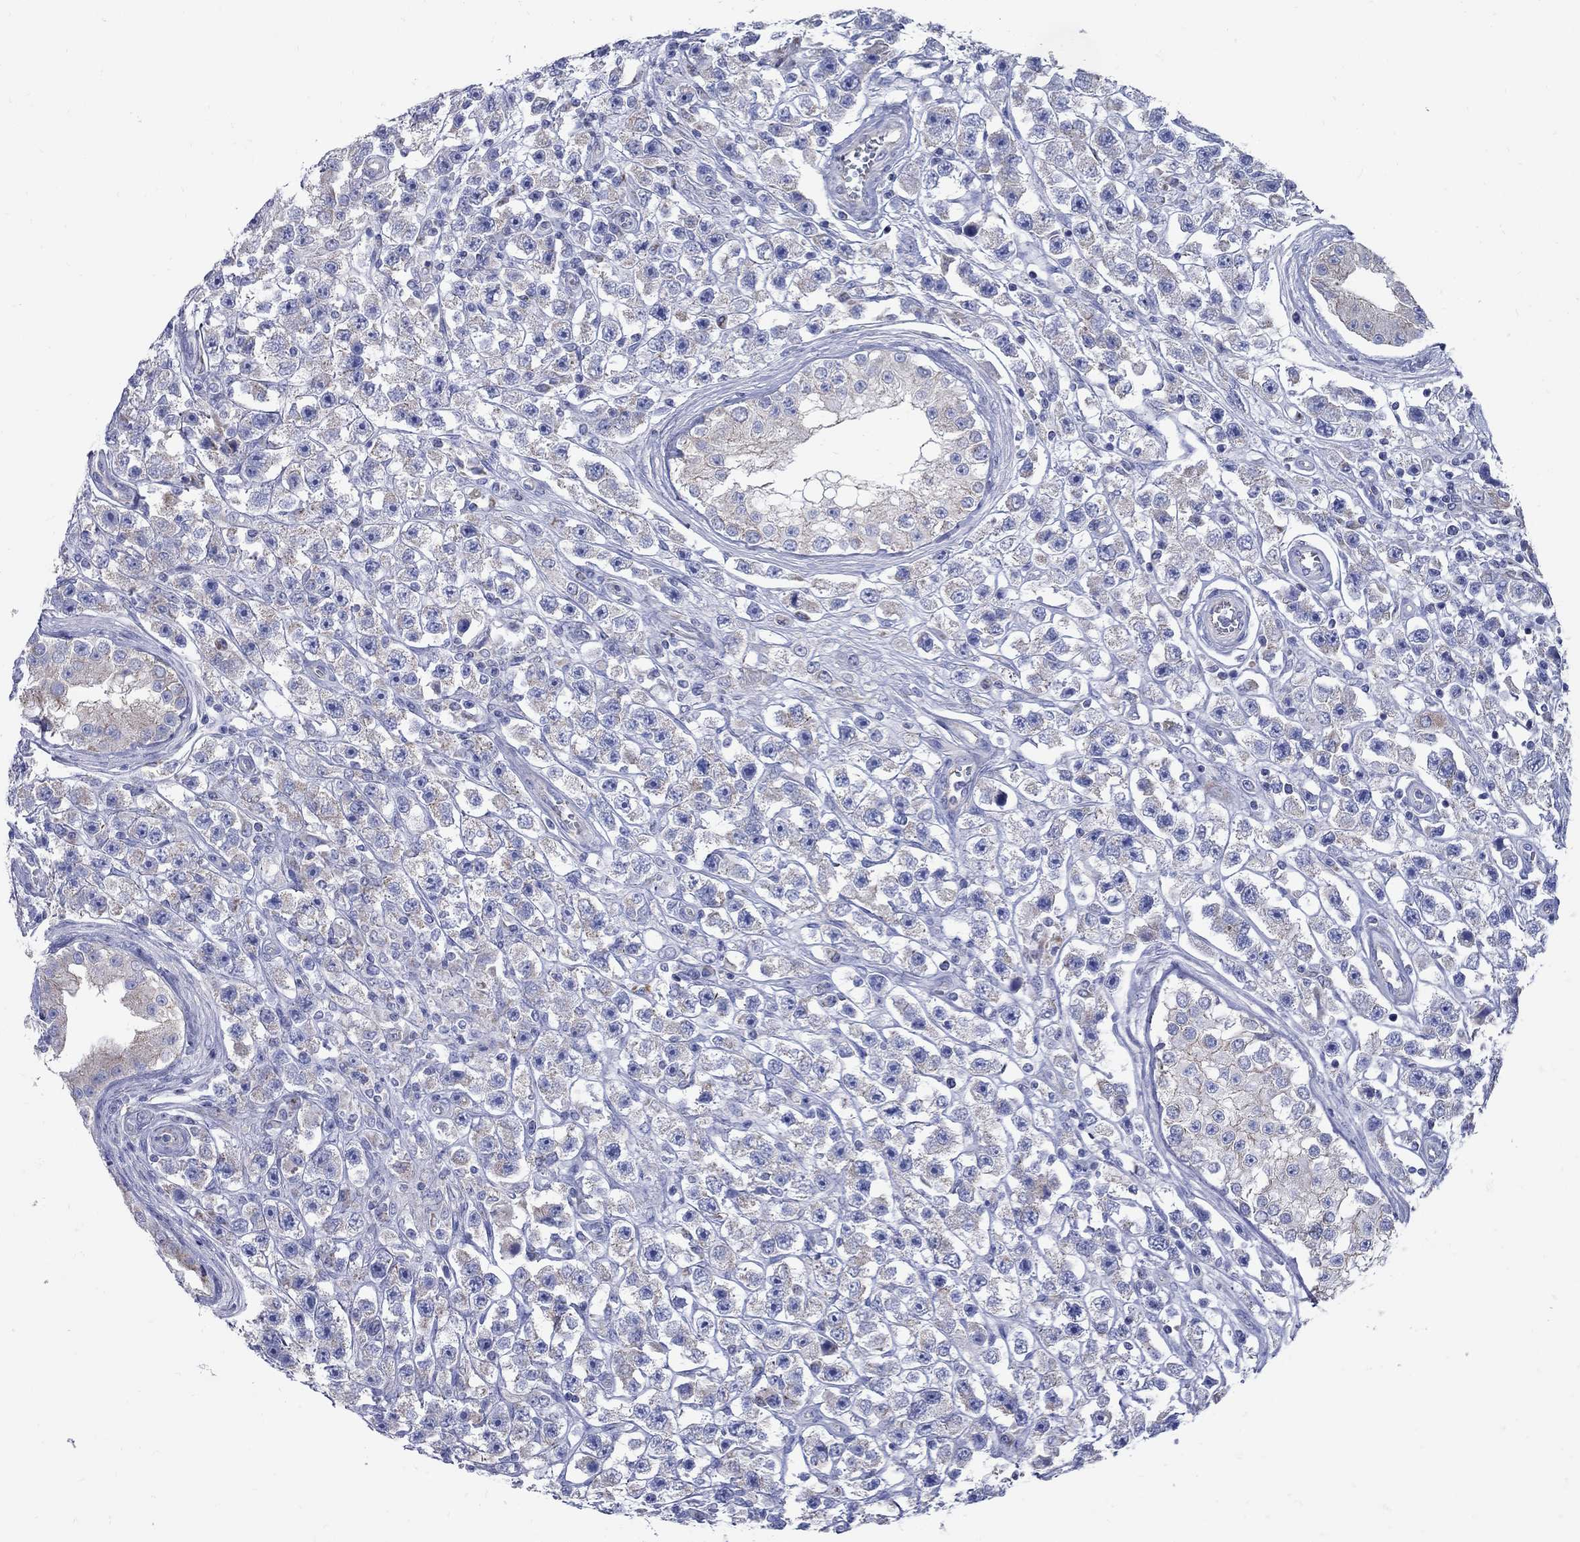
{"staining": {"intensity": "weak", "quantity": "25%-75%", "location": "cytoplasmic/membranous"}, "tissue": "testis cancer", "cell_type": "Tumor cells", "image_type": "cancer", "snomed": [{"axis": "morphology", "description": "Seminoma, NOS"}, {"axis": "topography", "description": "Testis"}], "caption": "Human testis cancer (seminoma) stained with a protein marker reveals weak staining in tumor cells.", "gene": "PDZD3", "patient": {"sex": "male", "age": 45}}